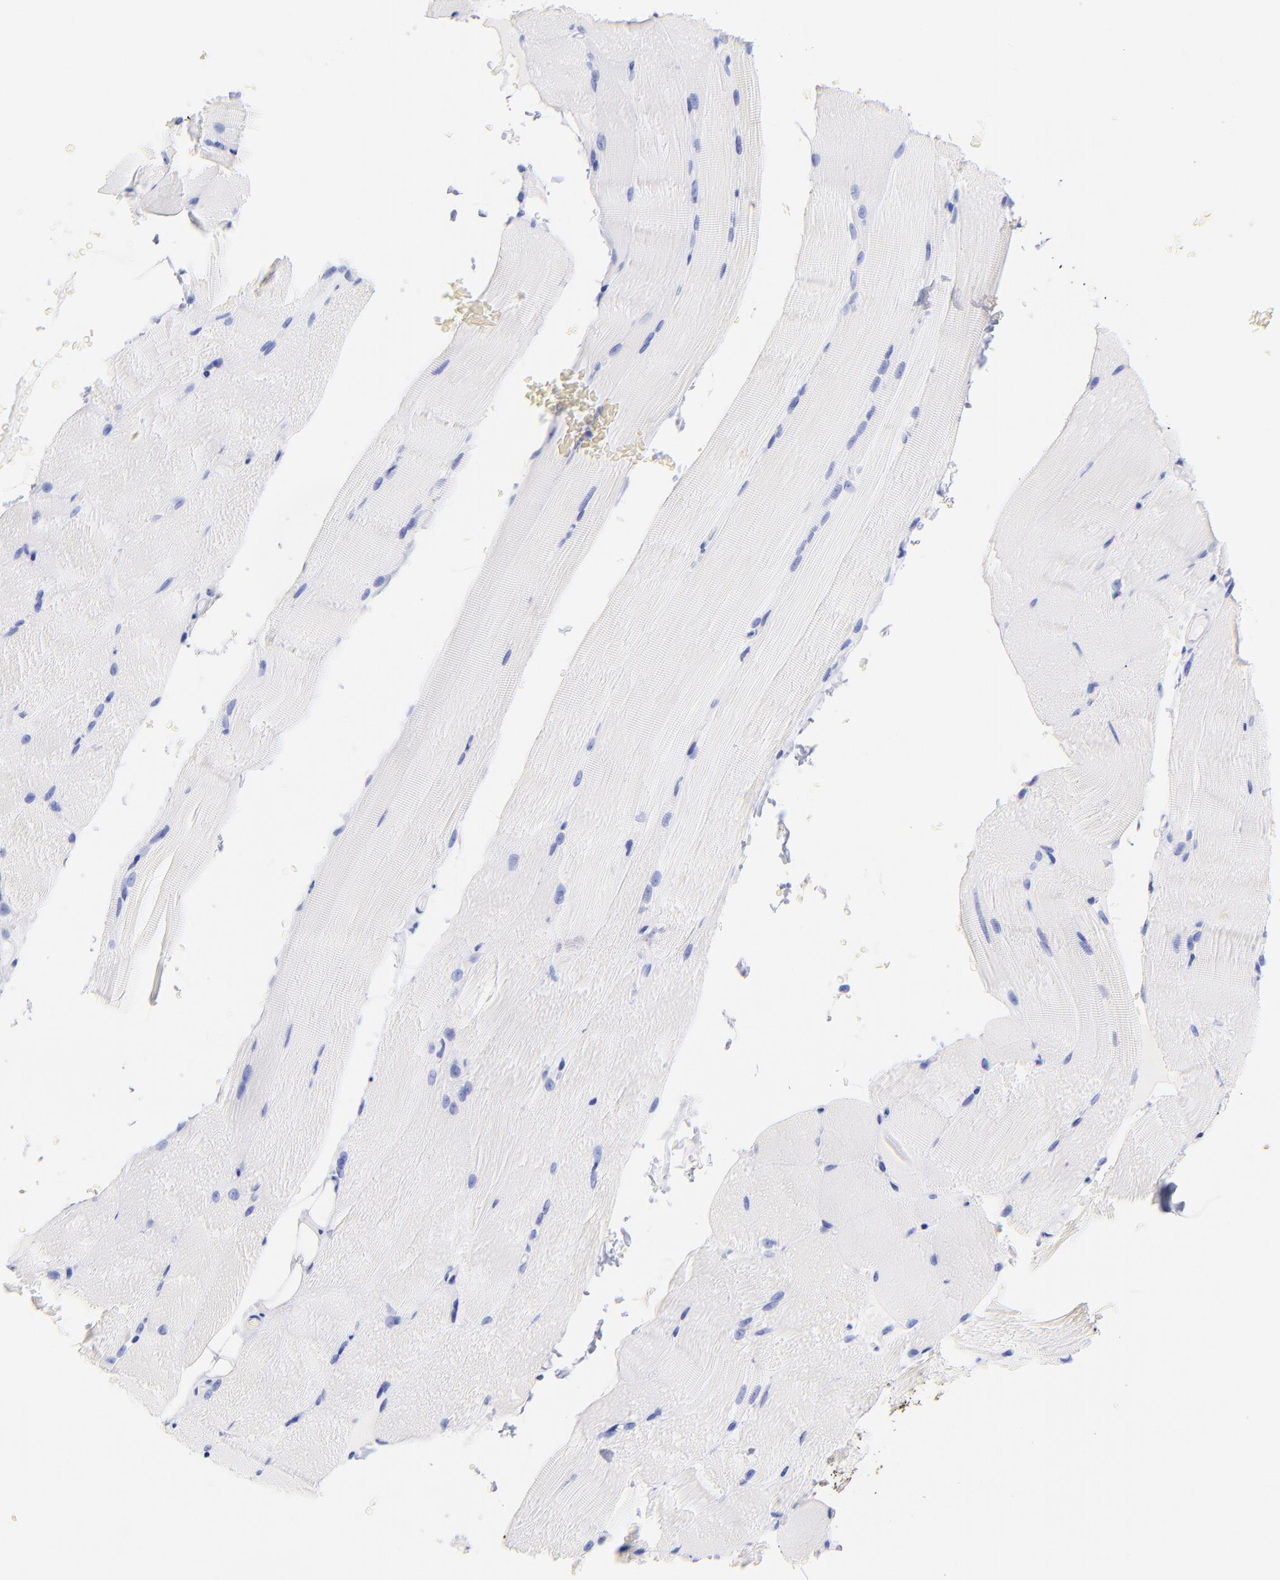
{"staining": {"intensity": "negative", "quantity": "none", "location": "none"}, "tissue": "skeletal muscle", "cell_type": "Myocytes", "image_type": "normal", "snomed": [{"axis": "morphology", "description": "Normal tissue, NOS"}, {"axis": "topography", "description": "Skeletal muscle"}], "caption": "This is a image of immunohistochemistry staining of benign skeletal muscle, which shows no staining in myocytes.", "gene": "KRT19", "patient": {"sex": "female", "age": 37}}